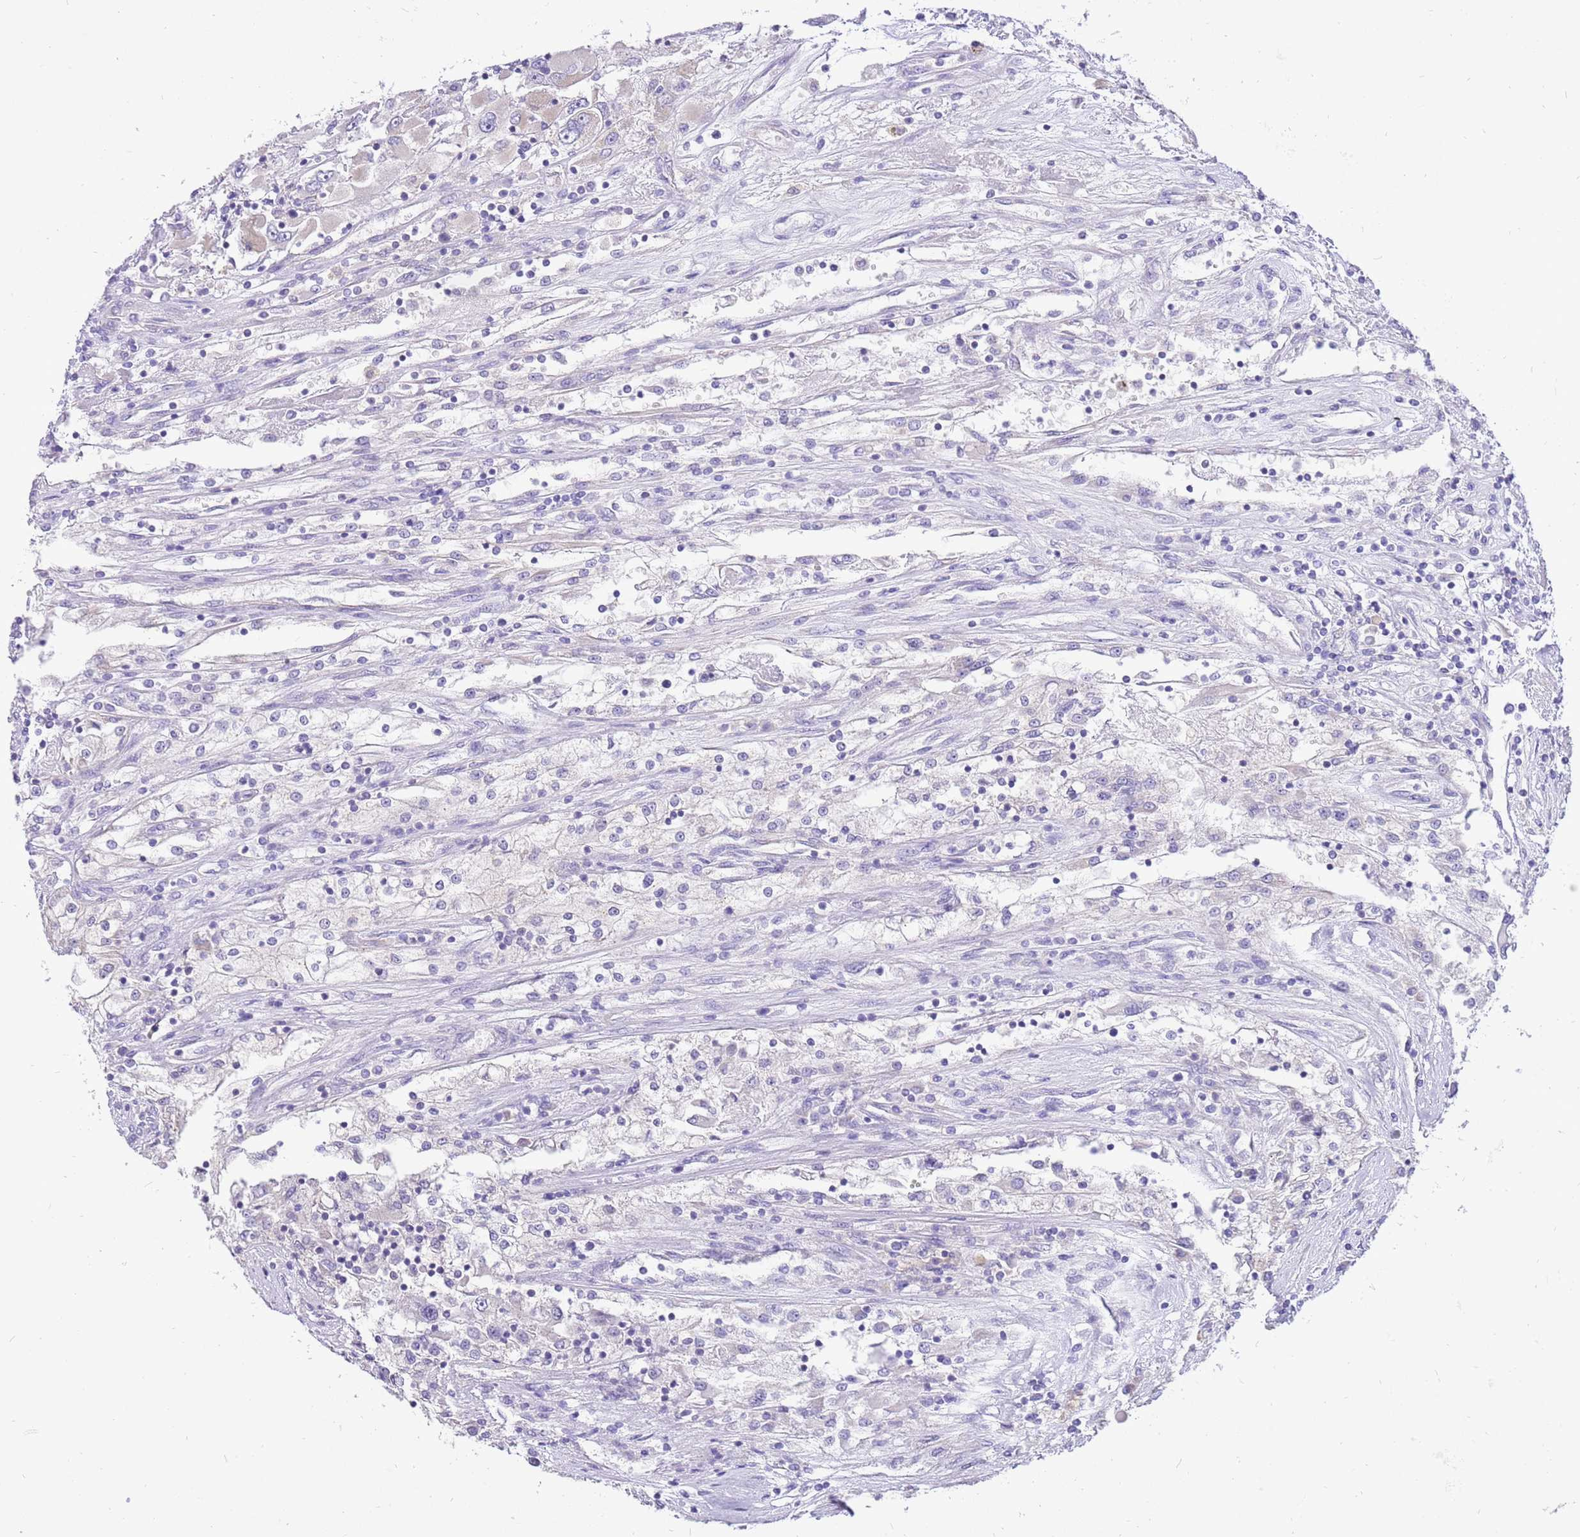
{"staining": {"intensity": "negative", "quantity": "none", "location": "none"}, "tissue": "renal cancer", "cell_type": "Tumor cells", "image_type": "cancer", "snomed": [{"axis": "morphology", "description": "Adenocarcinoma, NOS"}, {"axis": "topography", "description": "Kidney"}], "caption": "The image displays no staining of tumor cells in adenocarcinoma (renal).", "gene": "GLCE", "patient": {"sex": "female", "age": 52}}